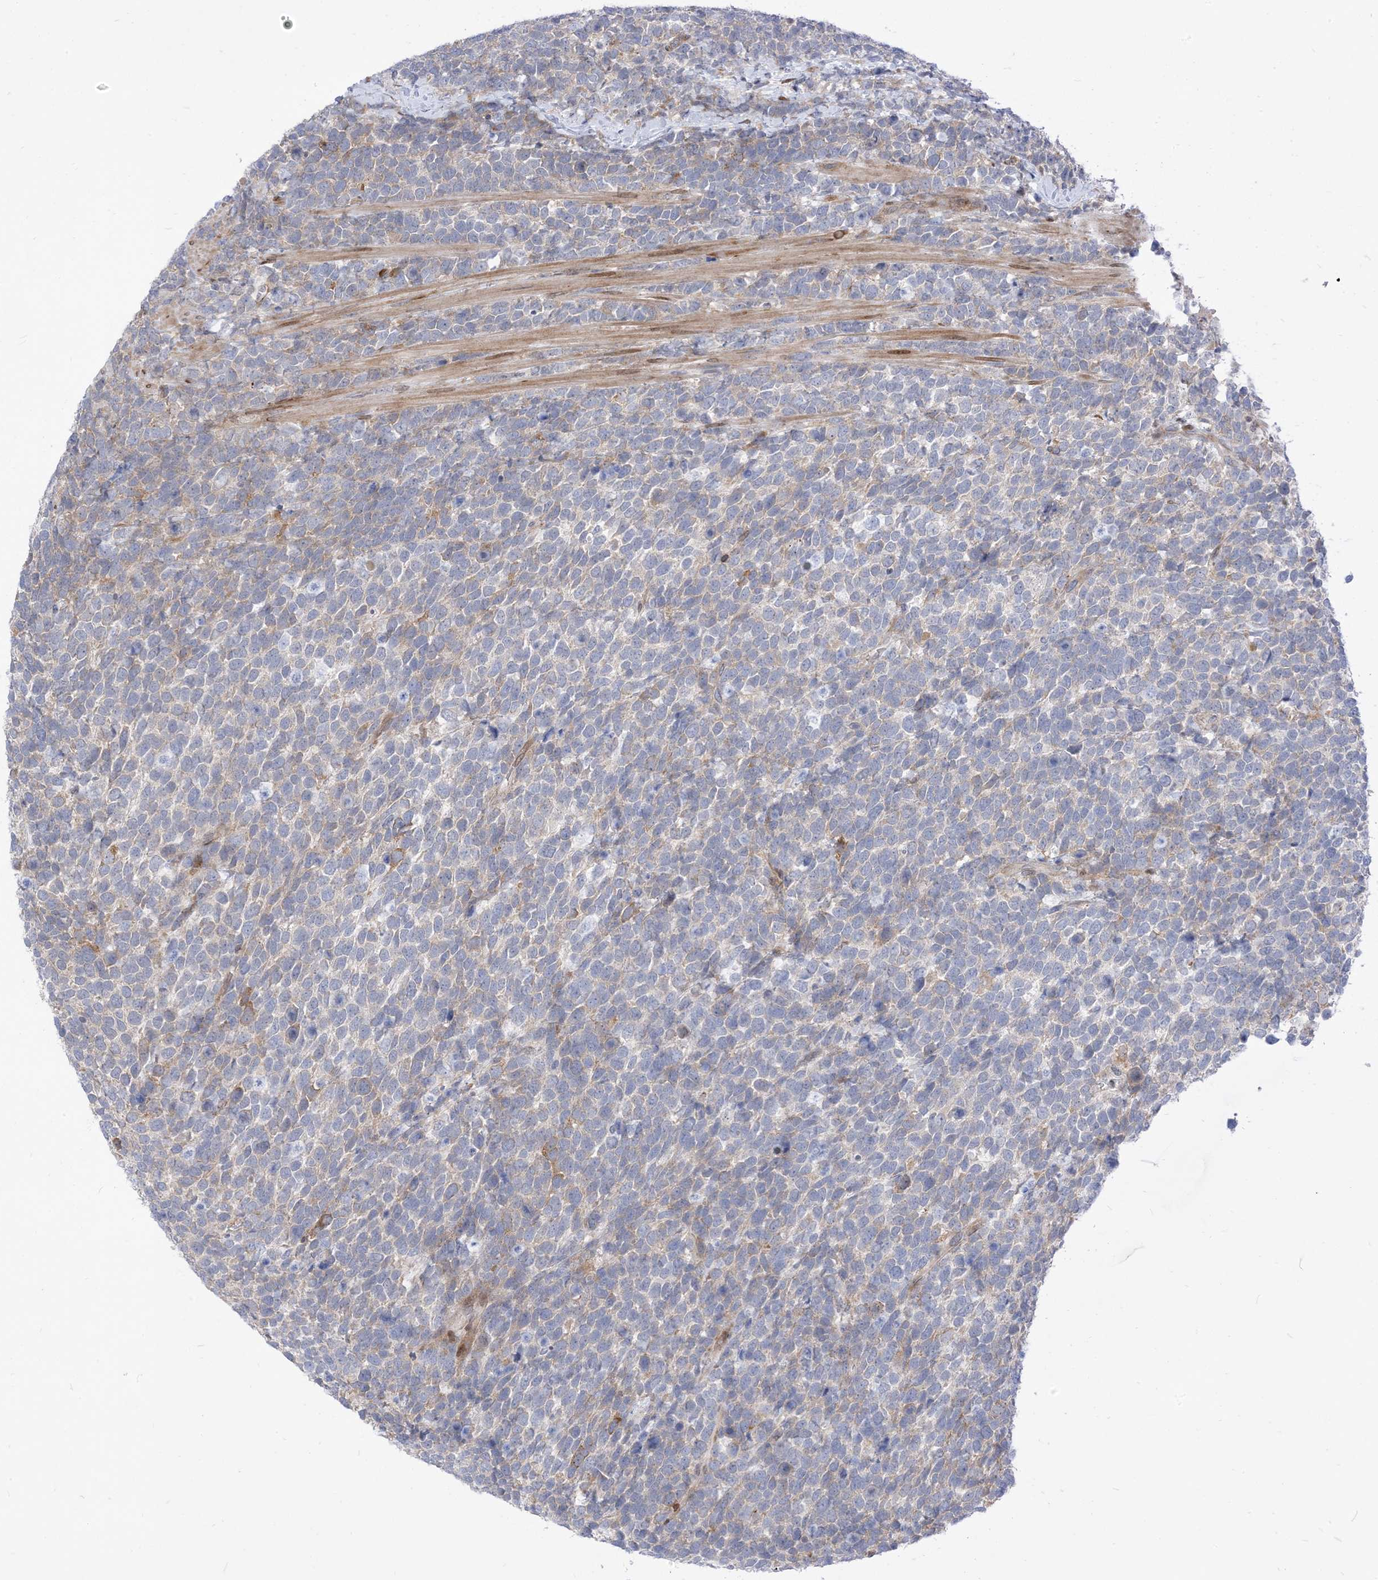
{"staining": {"intensity": "weak", "quantity": "<25%", "location": "cytoplasmic/membranous"}, "tissue": "urothelial cancer", "cell_type": "Tumor cells", "image_type": "cancer", "snomed": [{"axis": "morphology", "description": "Urothelial carcinoma, High grade"}, {"axis": "topography", "description": "Urinary bladder"}], "caption": "Immunohistochemistry (IHC) photomicrograph of human urothelial cancer stained for a protein (brown), which demonstrates no positivity in tumor cells.", "gene": "TYSND1", "patient": {"sex": "female", "age": 82}}